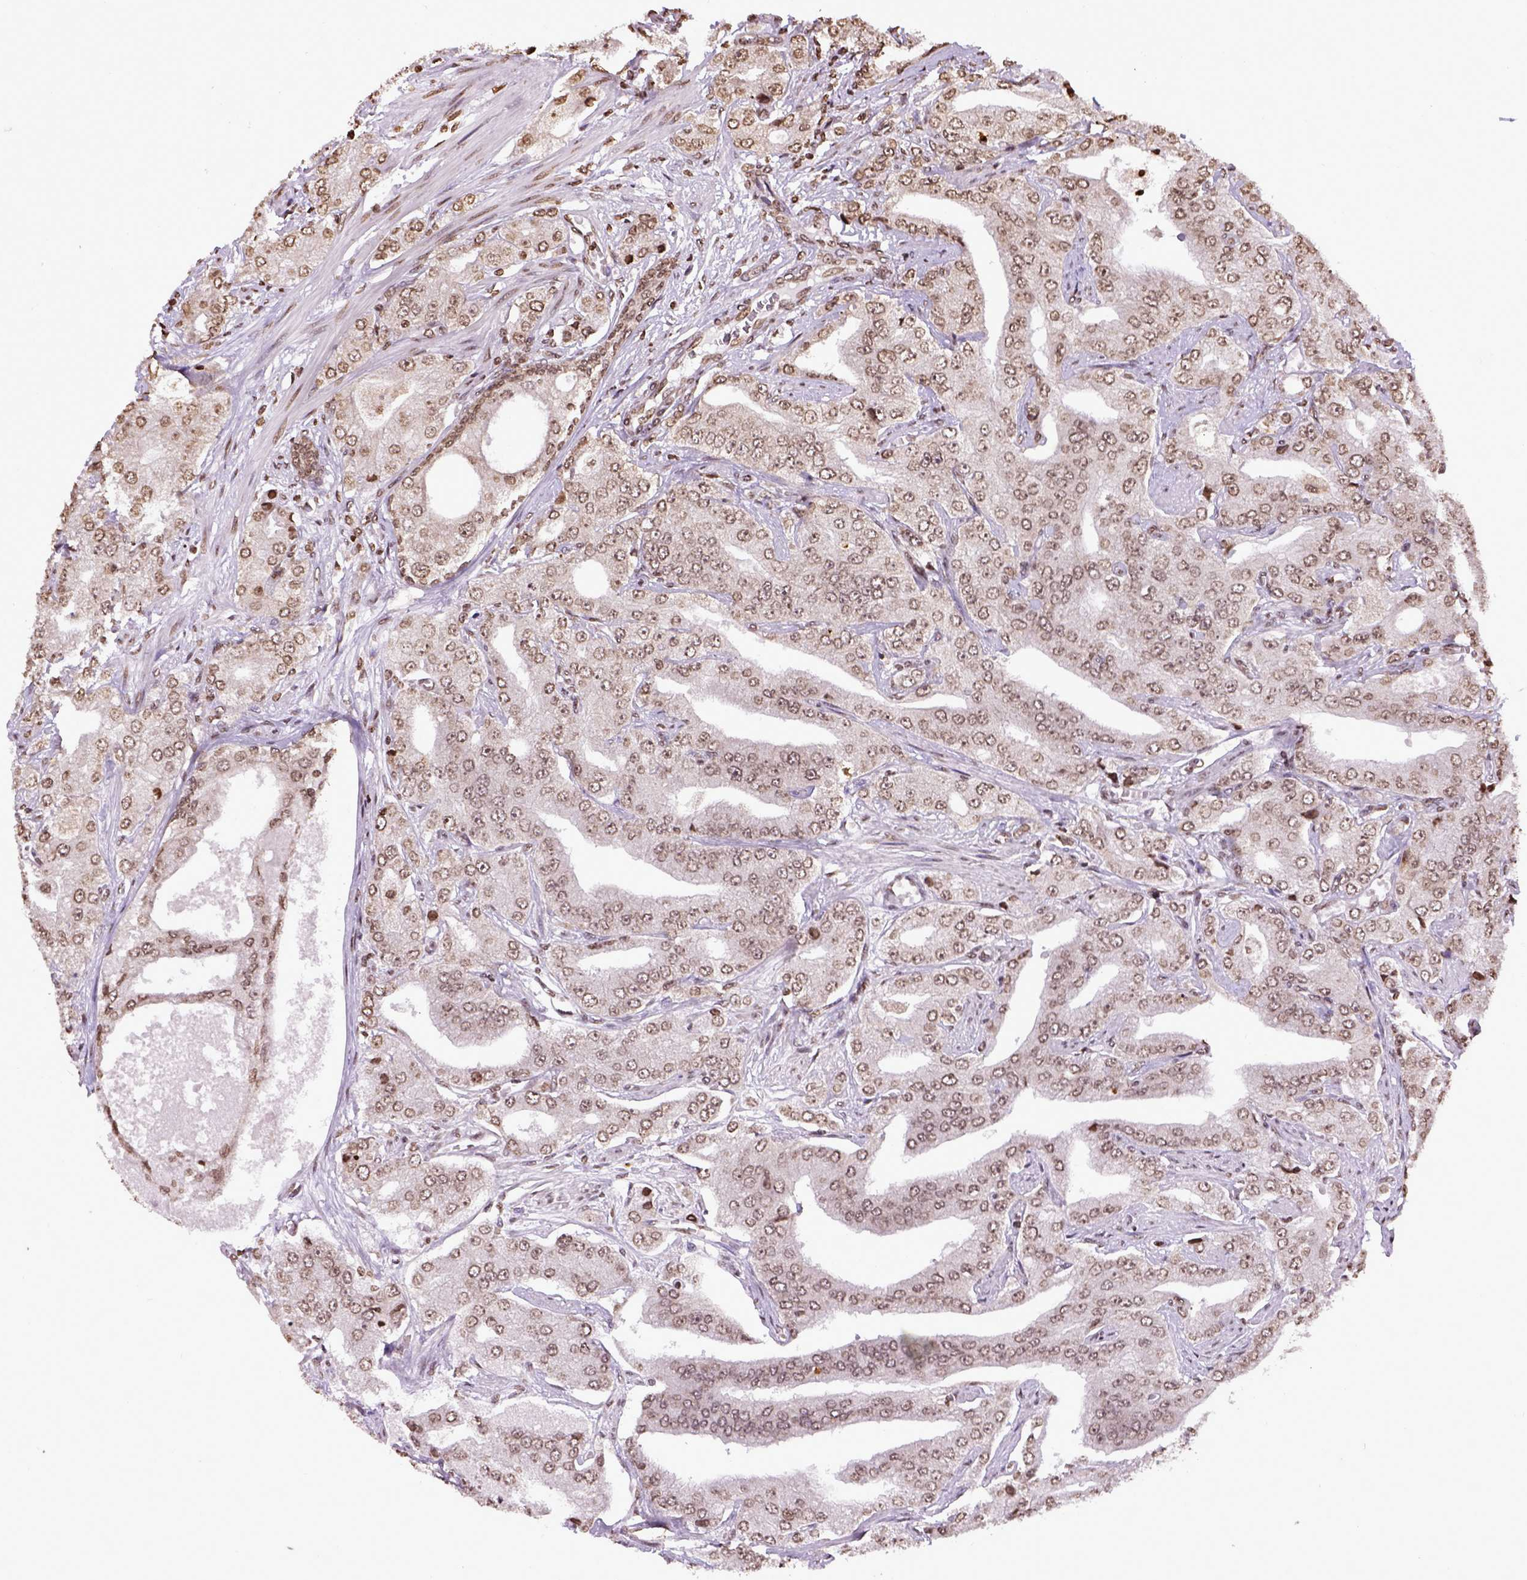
{"staining": {"intensity": "weak", "quantity": ">75%", "location": "nuclear"}, "tissue": "prostate cancer", "cell_type": "Tumor cells", "image_type": "cancer", "snomed": [{"axis": "morphology", "description": "Adenocarcinoma, Low grade"}, {"axis": "topography", "description": "Prostate"}], "caption": "The micrograph reveals staining of prostate cancer, revealing weak nuclear protein staining (brown color) within tumor cells.", "gene": "ZNF75D", "patient": {"sex": "male", "age": 60}}